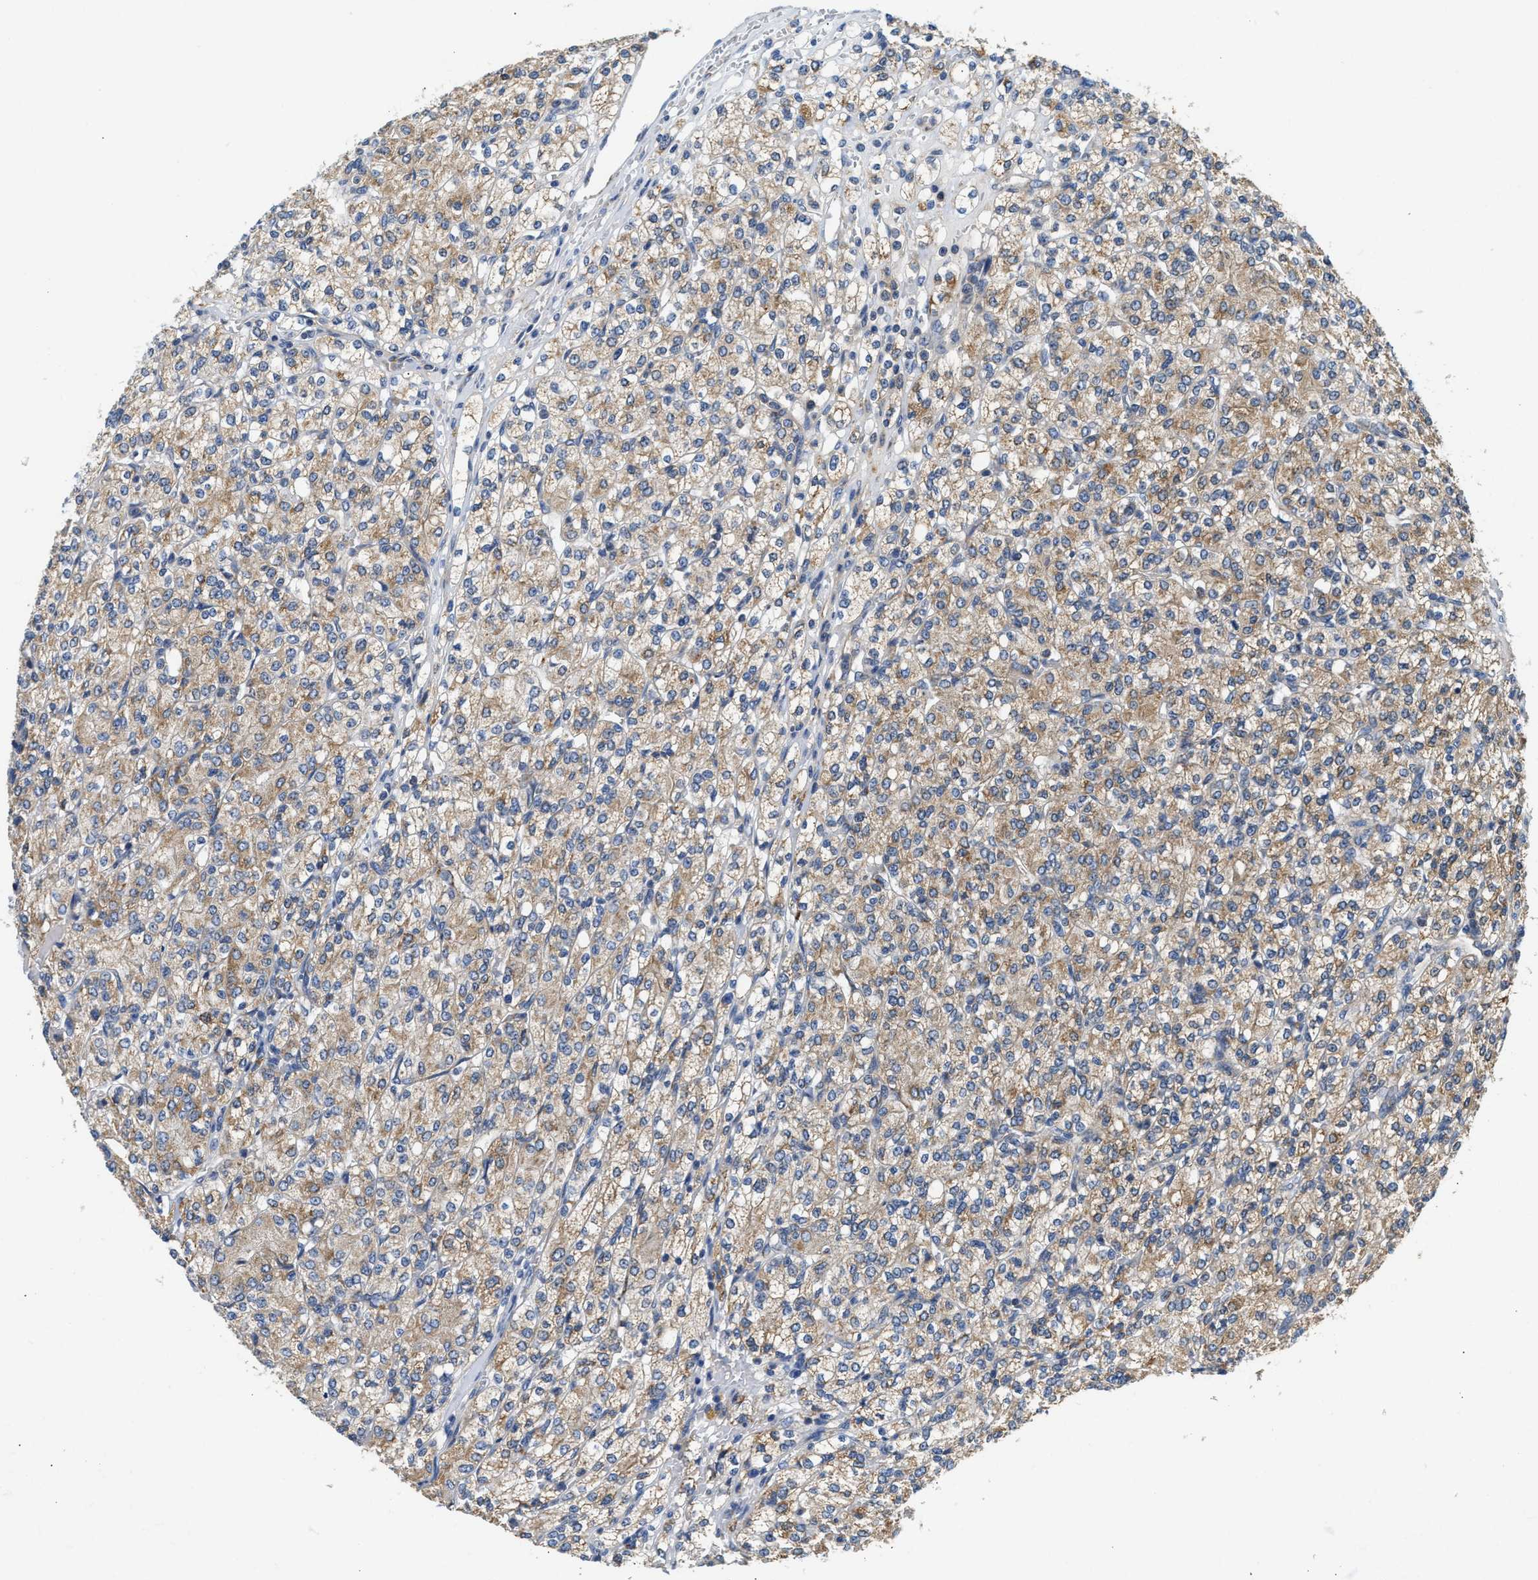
{"staining": {"intensity": "moderate", "quantity": ">75%", "location": "cytoplasmic/membranous"}, "tissue": "renal cancer", "cell_type": "Tumor cells", "image_type": "cancer", "snomed": [{"axis": "morphology", "description": "Adenocarcinoma, NOS"}, {"axis": "topography", "description": "Kidney"}], "caption": "Protein staining demonstrates moderate cytoplasmic/membranous positivity in approximately >75% of tumor cells in renal cancer (adenocarcinoma). (DAB IHC with brightfield microscopy, high magnification).", "gene": "CCM2", "patient": {"sex": "male", "age": 77}}